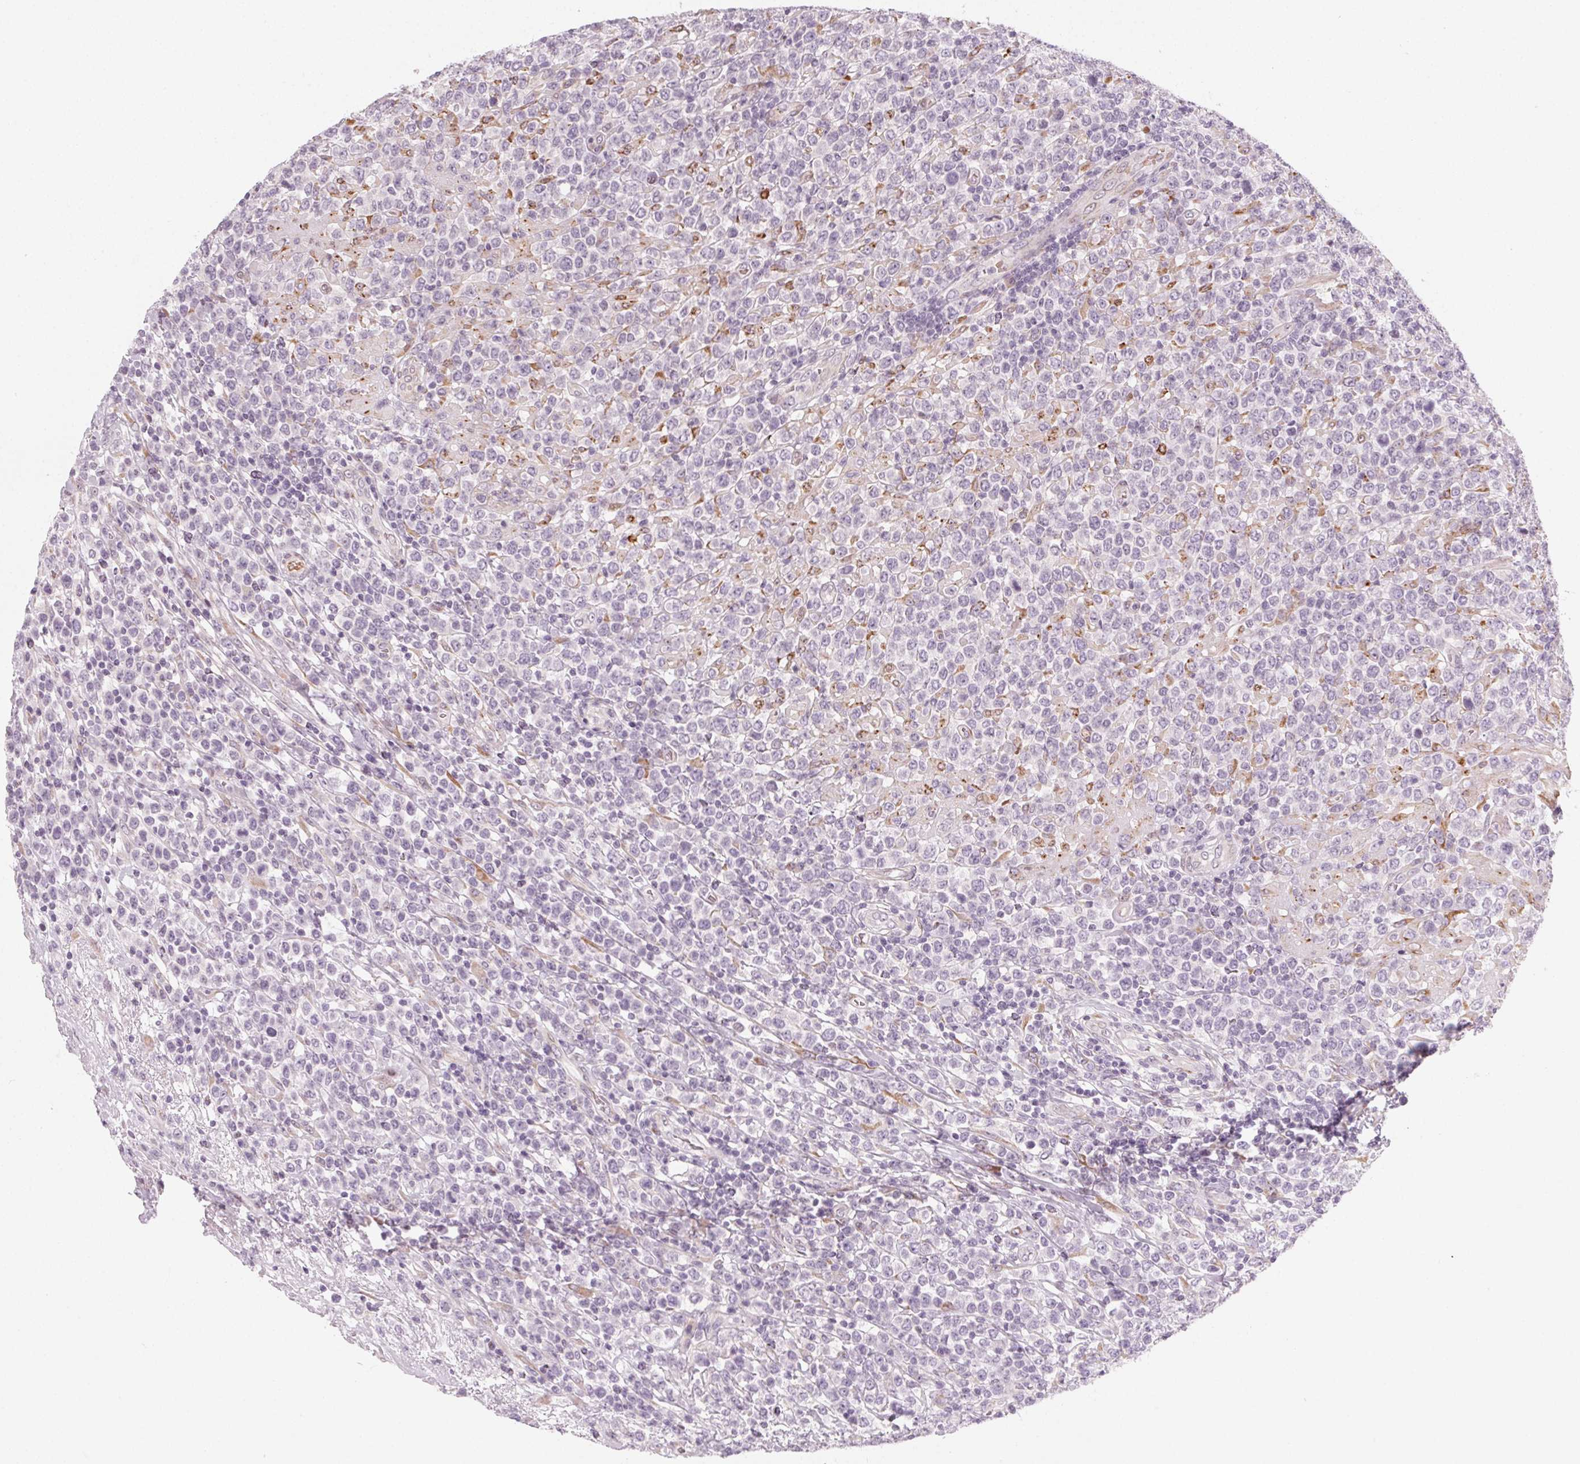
{"staining": {"intensity": "negative", "quantity": "none", "location": "none"}, "tissue": "lymphoma", "cell_type": "Tumor cells", "image_type": "cancer", "snomed": [{"axis": "morphology", "description": "Malignant lymphoma, non-Hodgkin's type, High grade"}, {"axis": "topography", "description": "Soft tissue"}], "caption": "This photomicrograph is of lymphoma stained with IHC to label a protein in brown with the nuclei are counter-stained blue. There is no positivity in tumor cells.", "gene": "CCDC96", "patient": {"sex": "female", "age": 56}}